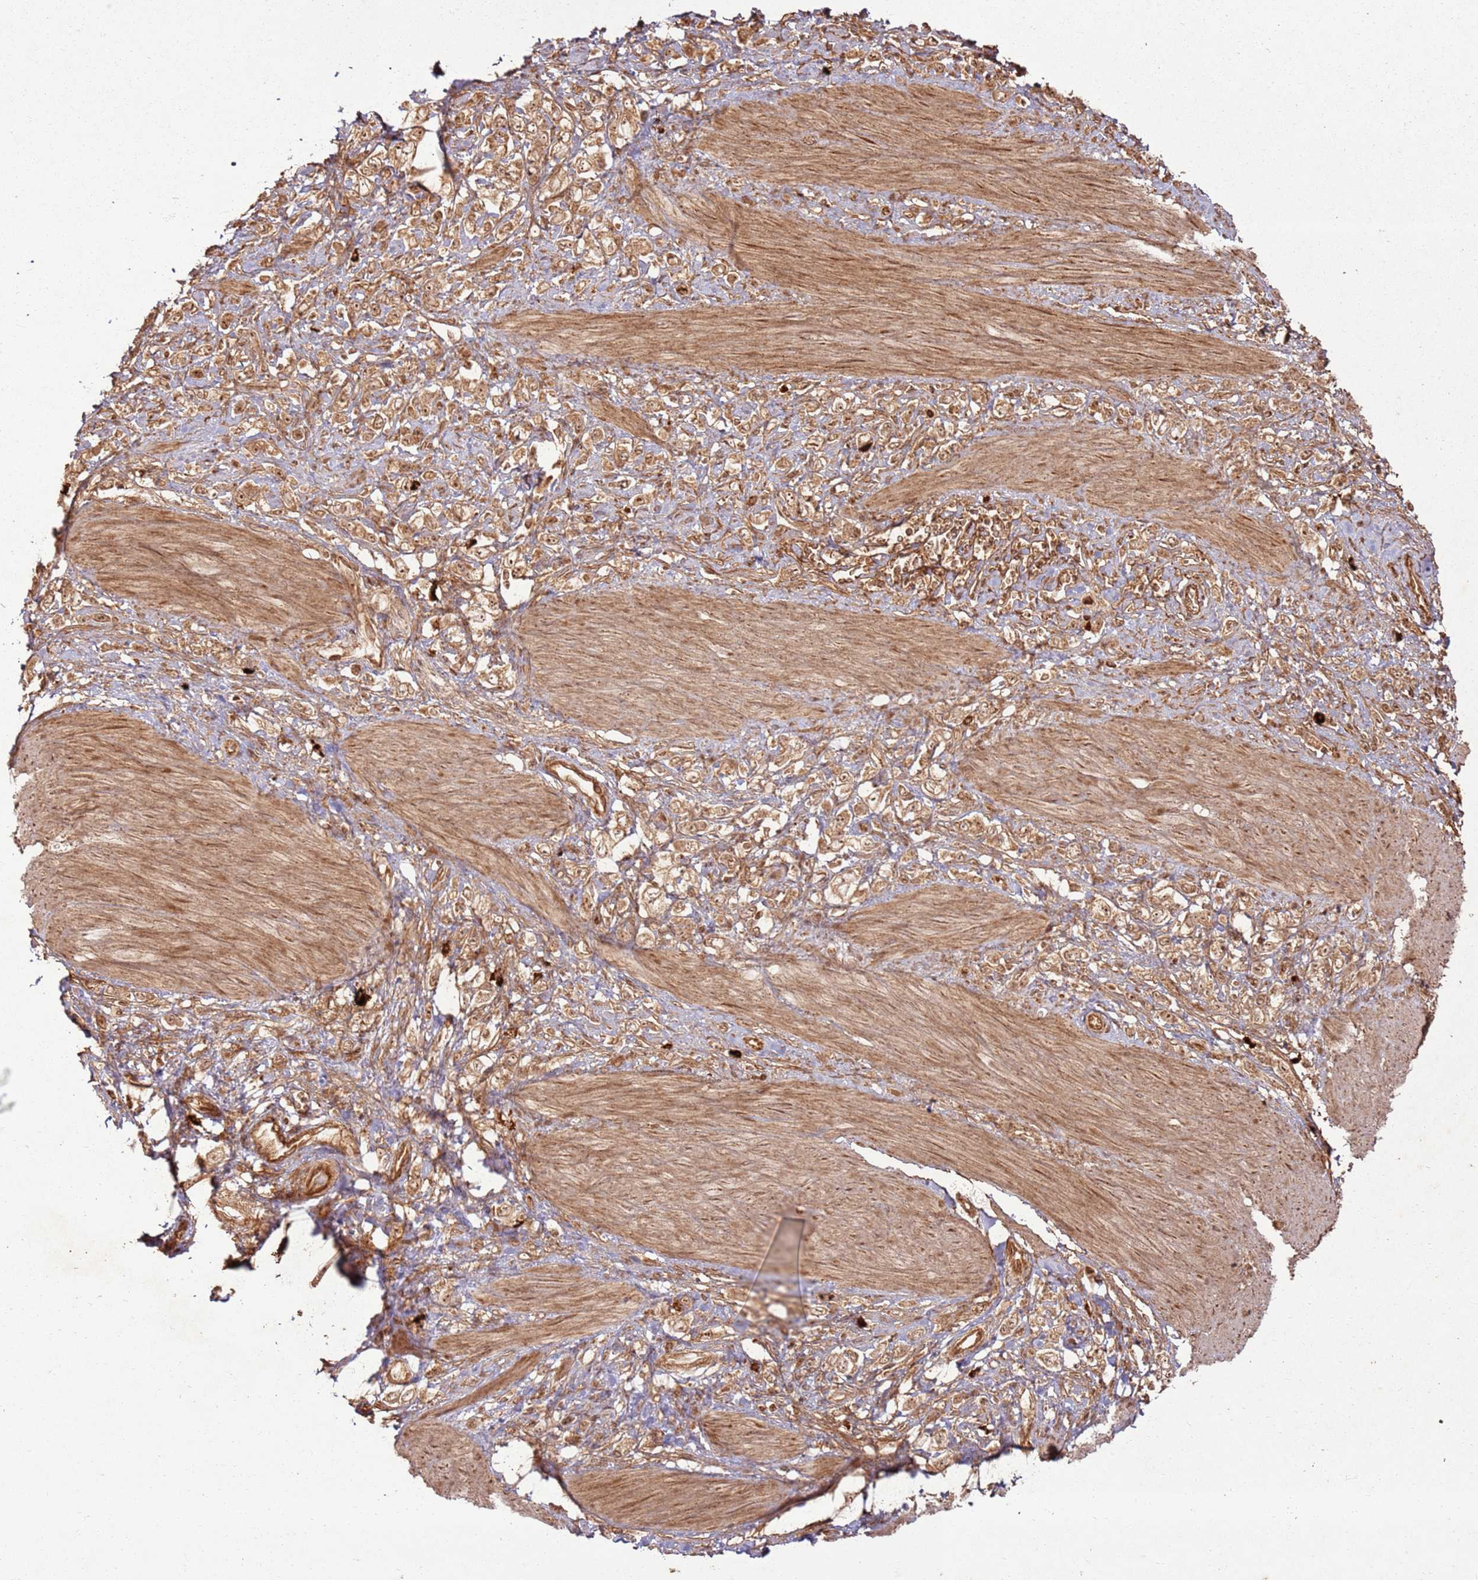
{"staining": {"intensity": "moderate", "quantity": ">75%", "location": "cytoplasmic/membranous,nuclear"}, "tissue": "stomach cancer", "cell_type": "Tumor cells", "image_type": "cancer", "snomed": [{"axis": "morphology", "description": "Adenocarcinoma, NOS"}, {"axis": "topography", "description": "Stomach"}], "caption": "Immunohistochemistry (IHC) of human stomach cancer exhibits medium levels of moderate cytoplasmic/membranous and nuclear staining in approximately >75% of tumor cells. Immunohistochemistry stains the protein of interest in brown and the nuclei are stained blue.", "gene": "TBC1D13", "patient": {"sex": "female", "age": 65}}